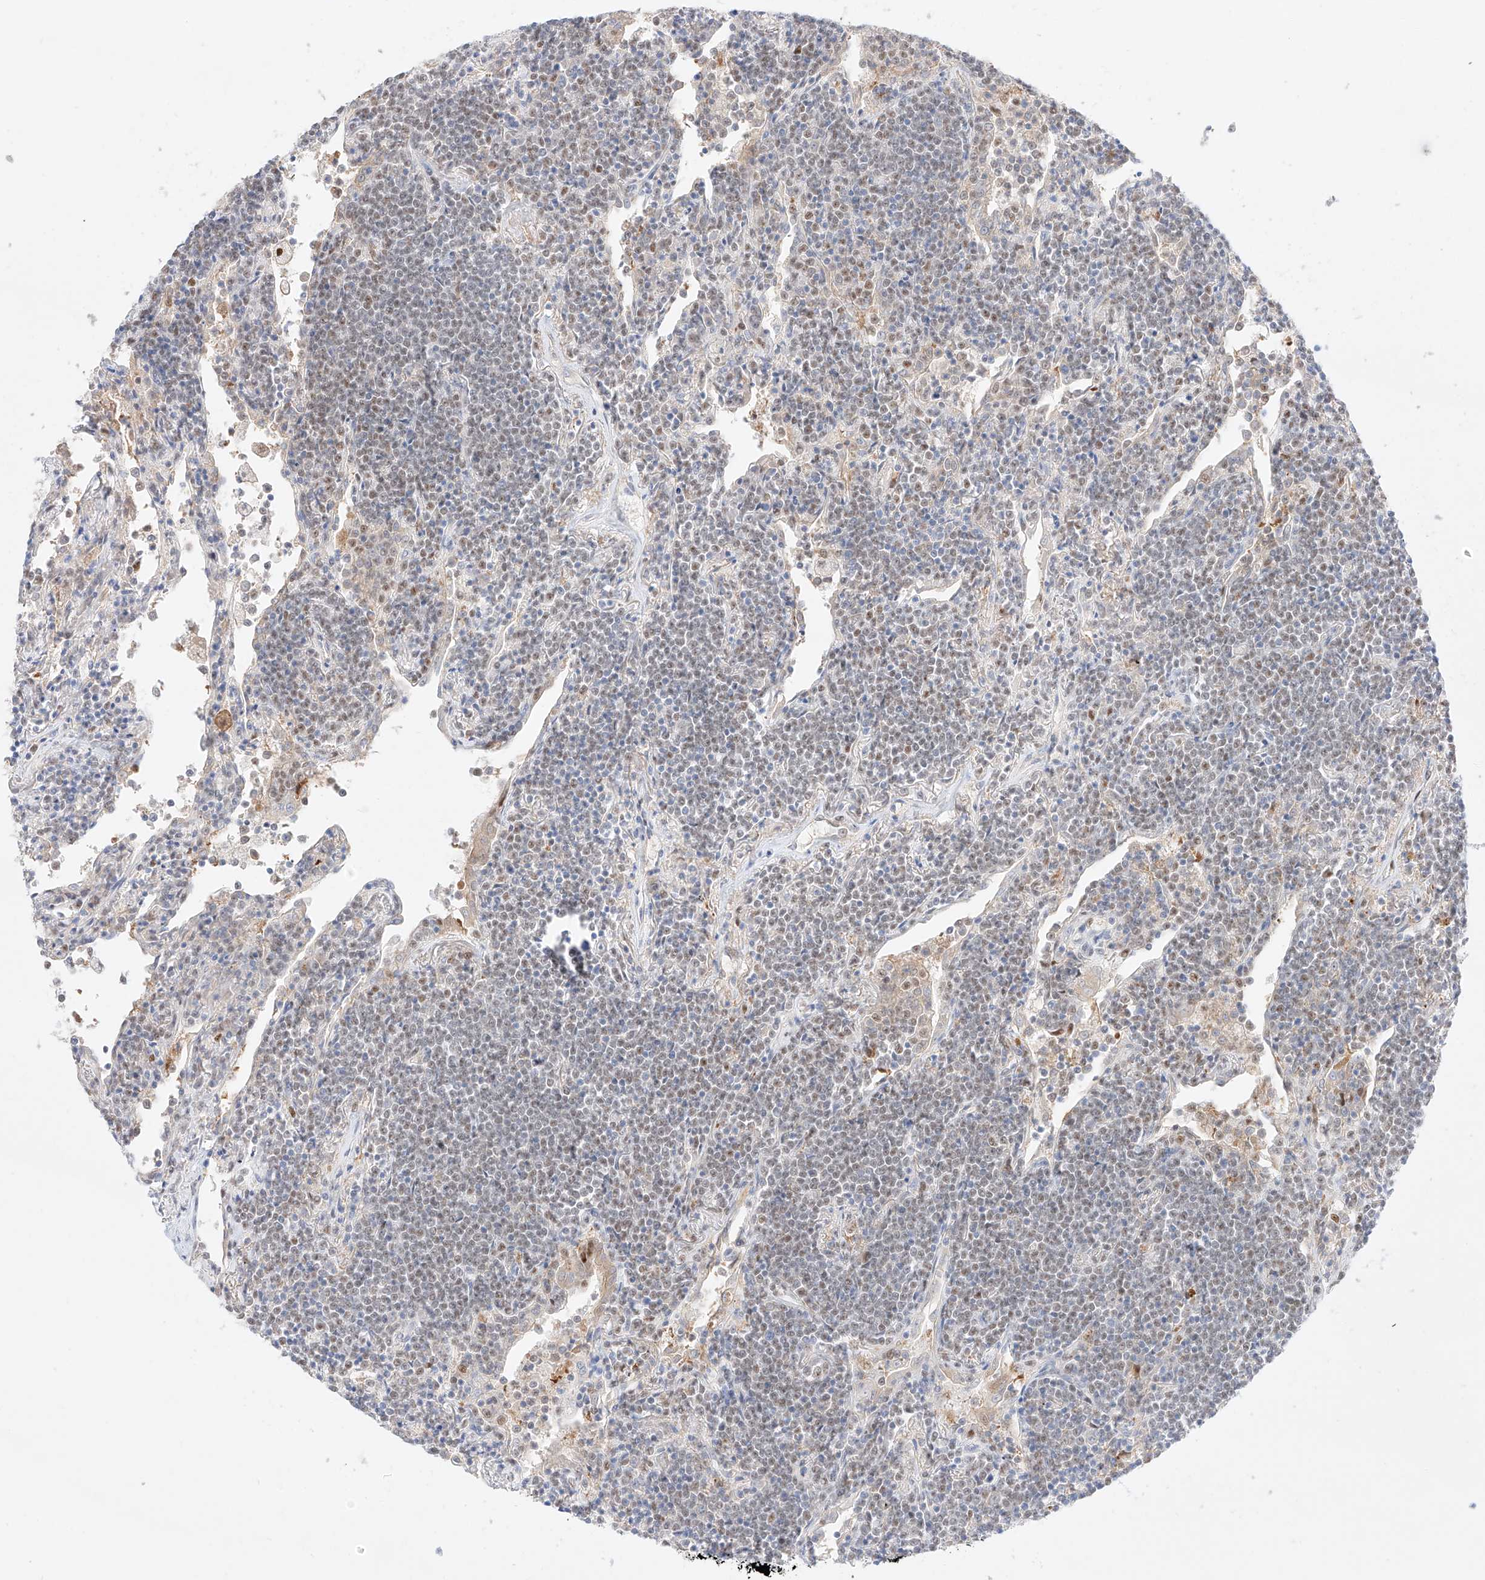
{"staining": {"intensity": "weak", "quantity": "<25%", "location": "nuclear"}, "tissue": "lymphoma", "cell_type": "Tumor cells", "image_type": "cancer", "snomed": [{"axis": "morphology", "description": "Malignant lymphoma, non-Hodgkin's type, Low grade"}, {"axis": "topography", "description": "Lung"}], "caption": "IHC micrograph of lymphoma stained for a protein (brown), which demonstrates no staining in tumor cells. (Brightfield microscopy of DAB (3,3'-diaminobenzidine) immunohistochemistry at high magnification).", "gene": "APIP", "patient": {"sex": "female", "age": 71}}